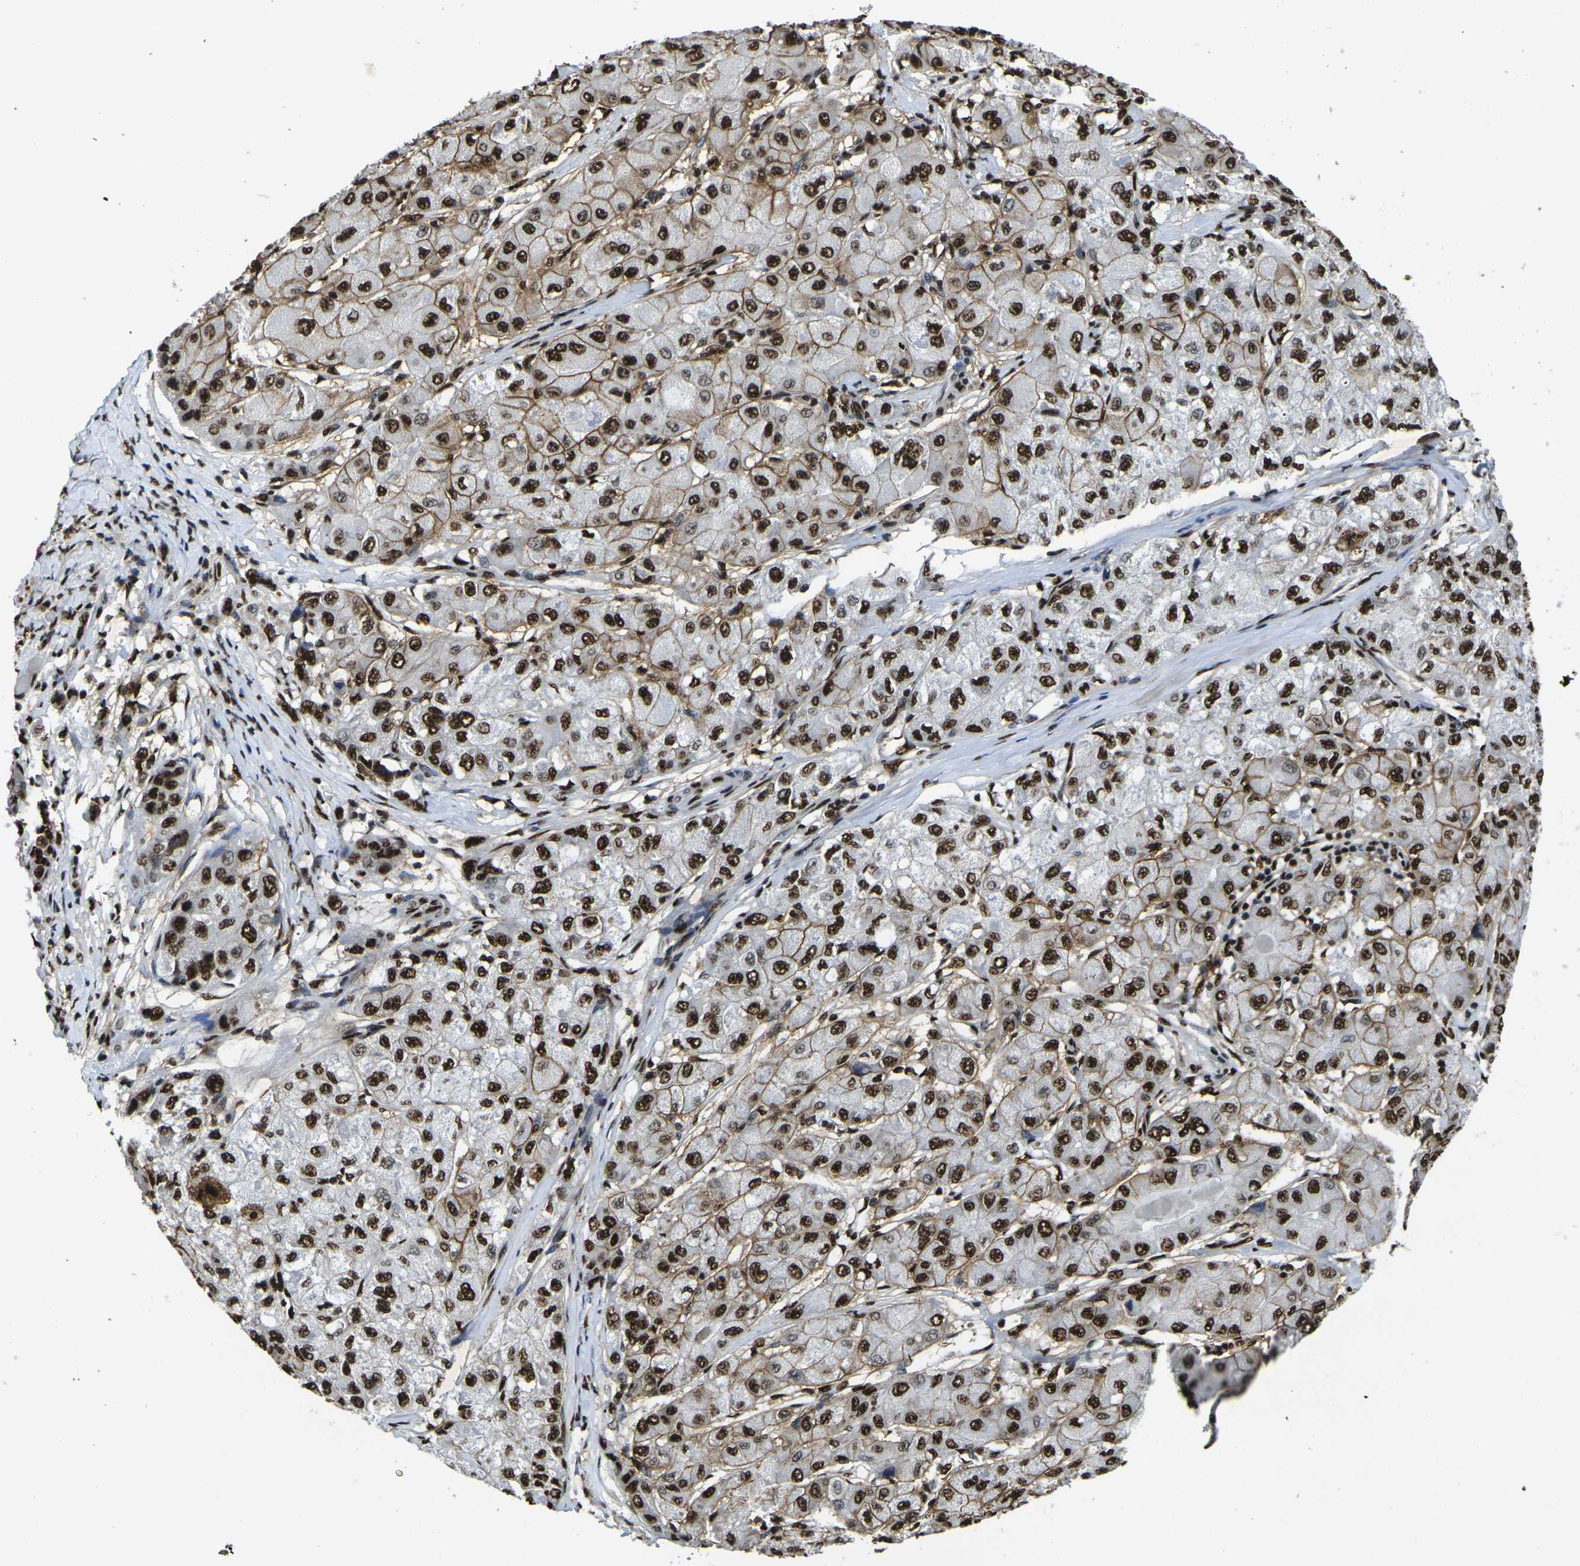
{"staining": {"intensity": "strong", "quantity": ">75%", "location": "nuclear"}, "tissue": "liver cancer", "cell_type": "Tumor cells", "image_type": "cancer", "snomed": [{"axis": "morphology", "description": "Carcinoma, Hepatocellular, NOS"}, {"axis": "topography", "description": "Liver"}], "caption": "Tumor cells show strong nuclear staining in about >75% of cells in hepatocellular carcinoma (liver).", "gene": "SMARCC1", "patient": {"sex": "male", "age": 80}}